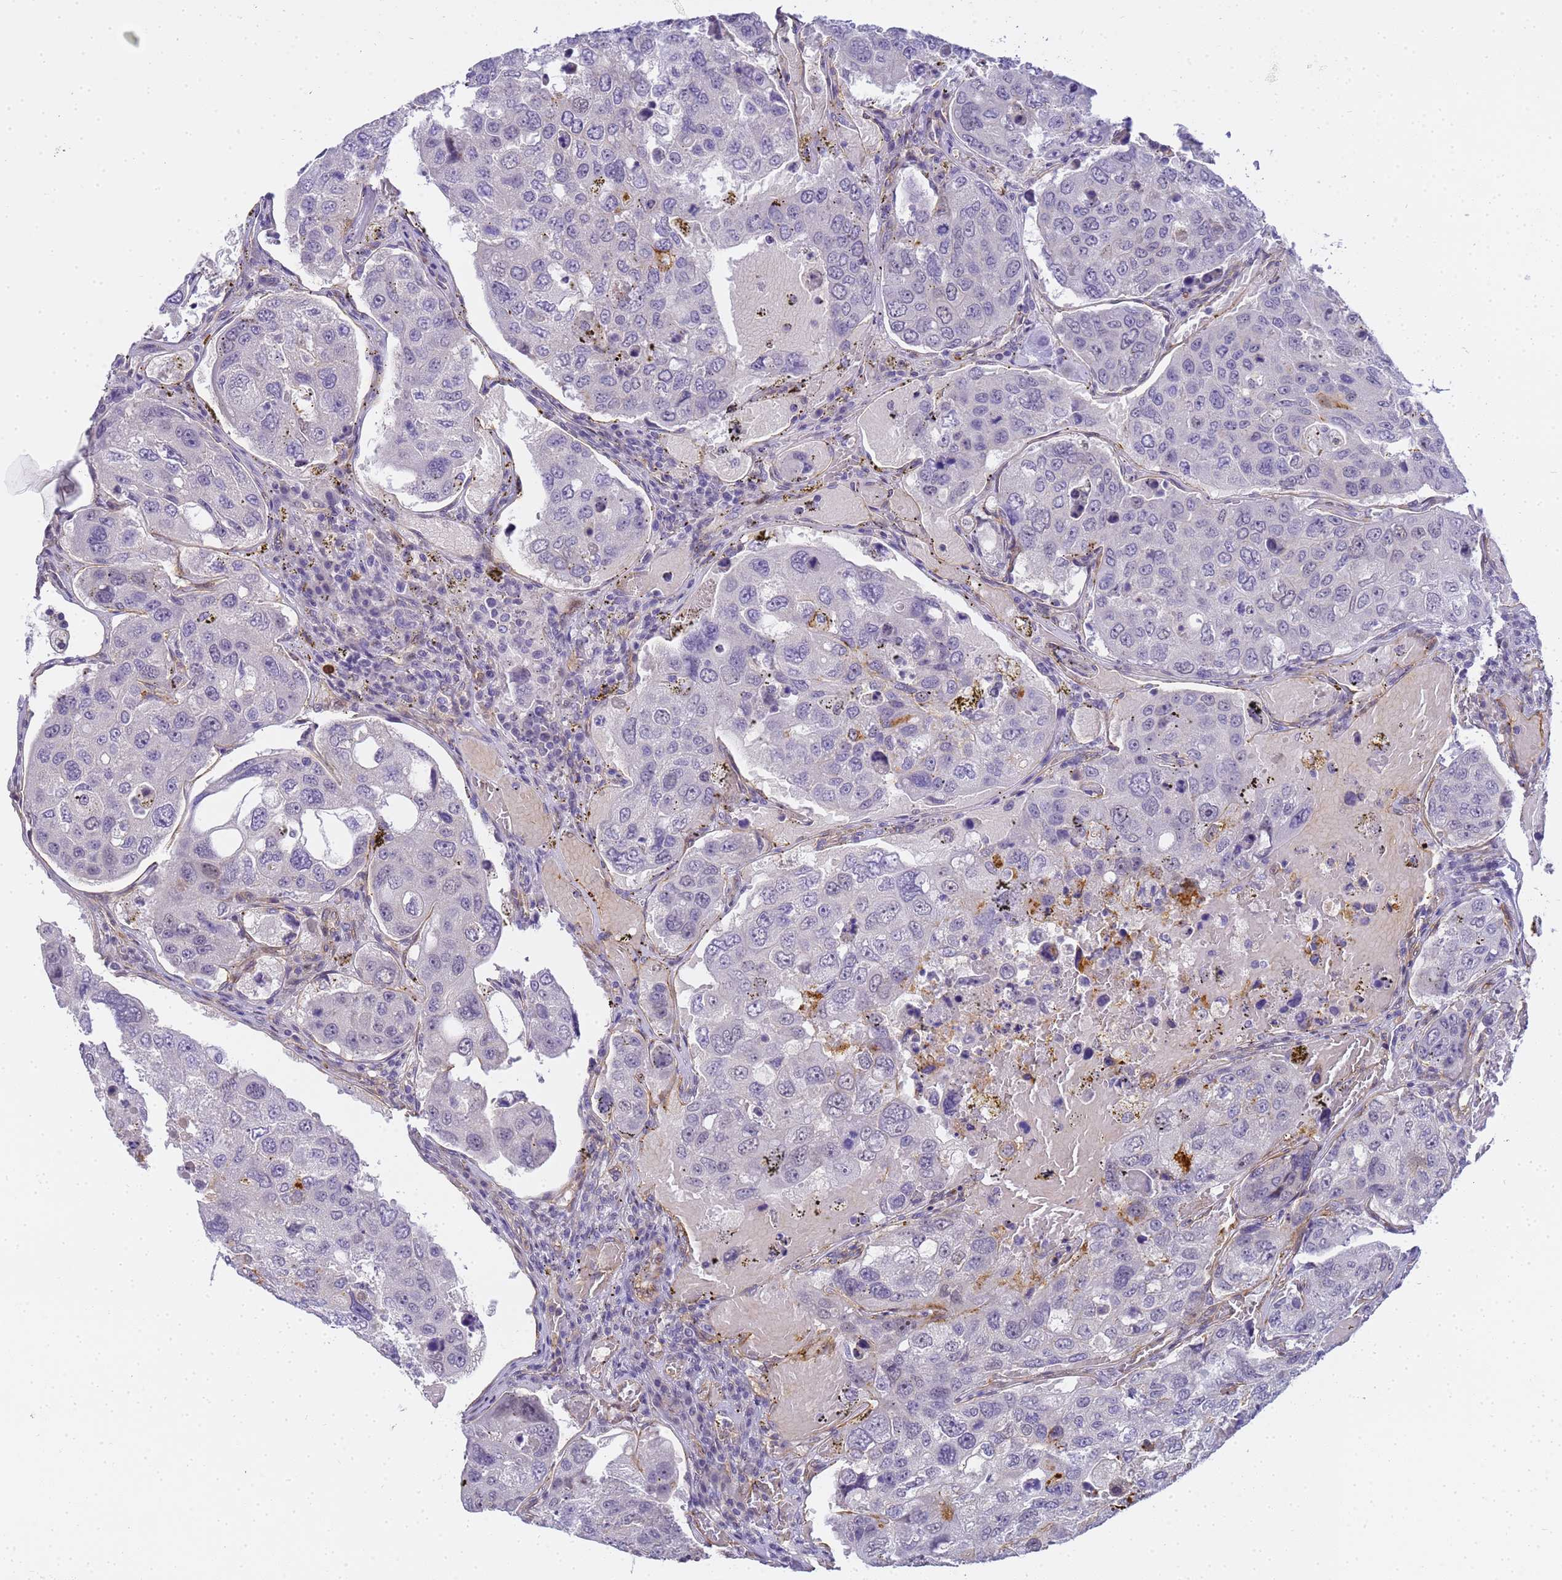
{"staining": {"intensity": "negative", "quantity": "none", "location": "none"}, "tissue": "urothelial cancer", "cell_type": "Tumor cells", "image_type": "cancer", "snomed": [{"axis": "morphology", "description": "Urothelial carcinoma, High grade"}, {"axis": "topography", "description": "Lymph node"}, {"axis": "topography", "description": "Urinary bladder"}], "caption": "A histopathology image of high-grade urothelial carcinoma stained for a protein reveals no brown staining in tumor cells. The staining is performed using DAB (3,3'-diaminobenzidine) brown chromogen with nuclei counter-stained in using hematoxylin.", "gene": "GON4L", "patient": {"sex": "male", "age": 51}}